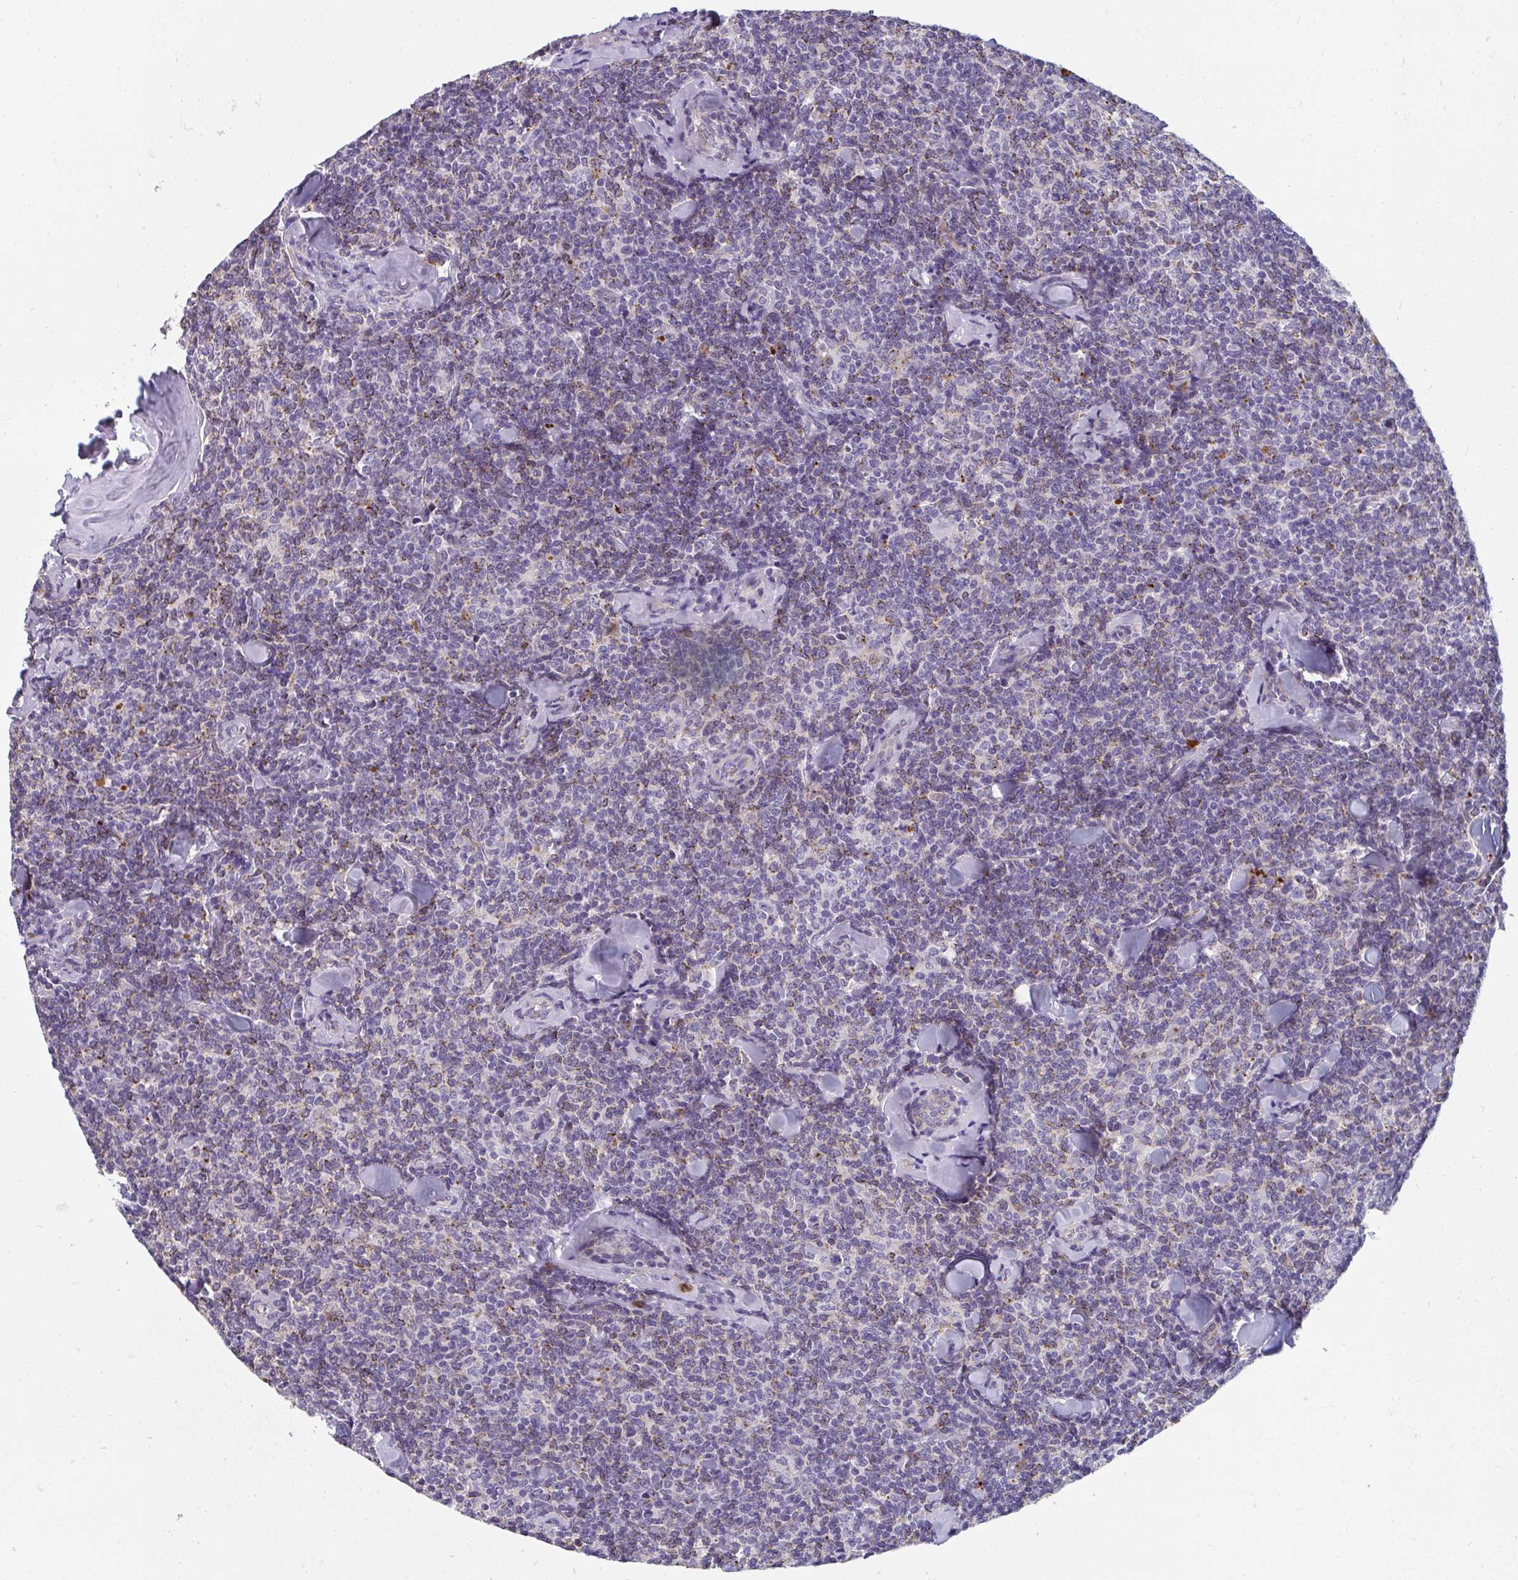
{"staining": {"intensity": "moderate", "quantity": "<25%", "location": "cytoplasmic/membranous"}, "tissue": "lymphoma", "cell_type": "Tumor cells", "image_type": "cancer", "snomed": [{"axis": "morphology", "description": "Malignant lymphoma, non-Hodgkin's type, Low grade"}, {"axis": "topography", "description": "Lymph node"}], "caption": "Brown immunohistochemical staining in lymphoma reveals moderate cytoplasmic/membranous positivity in approximately <25% of tumor cells.", "gene": "EIF1AD", "patient": {"sex": "female", "age": 56}}